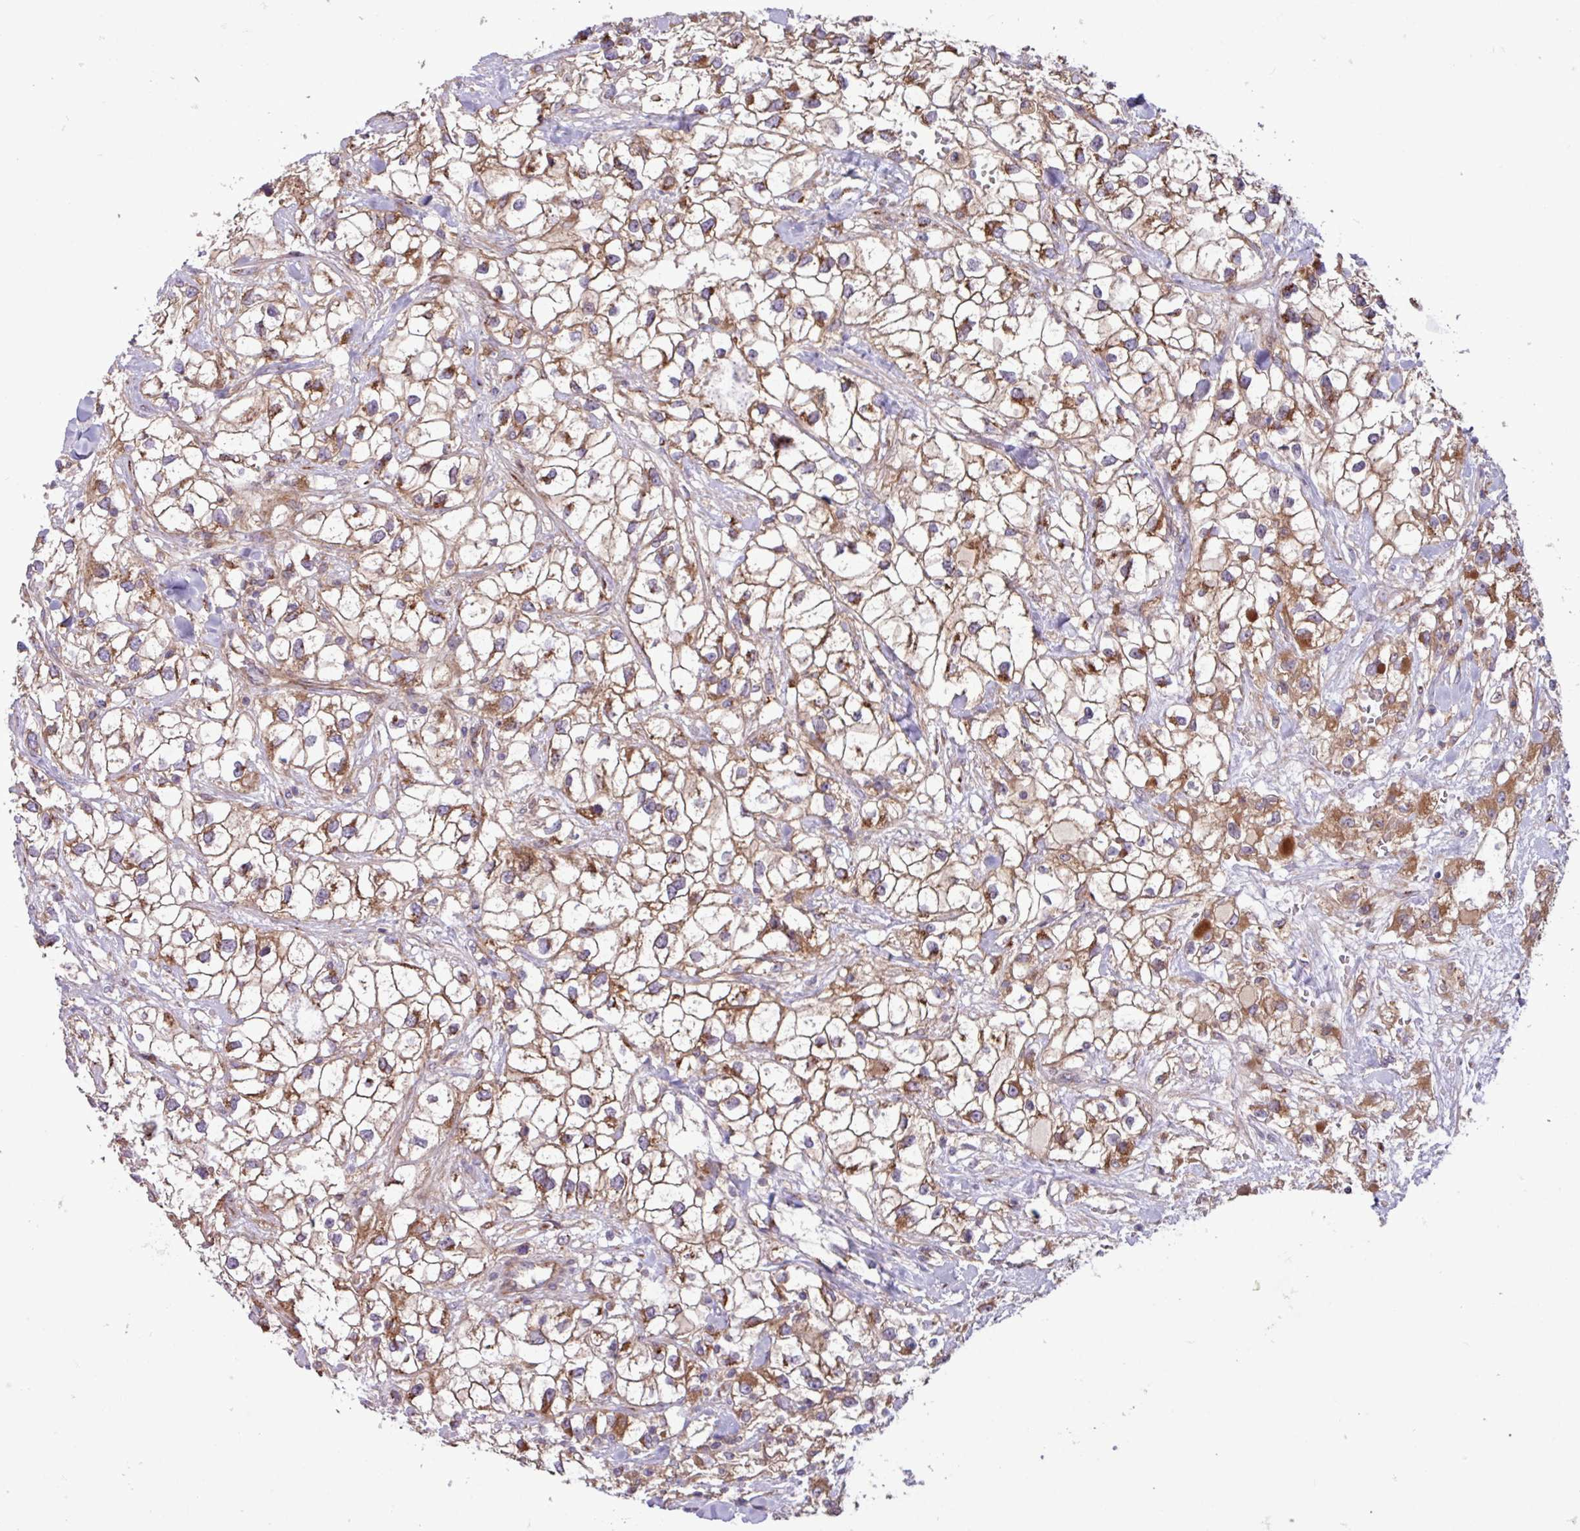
{"staining": {"intensity": "moderate", "quantity": ">75%", "location": "cytoplasmic/membranous"}, "tissue": "renal cancer", "cell_type": "Tumor cells", "image_type": "cancer", "snomed": [{"axis": "morphology", "description": "Adenocarcinoma, NOS"}, {"axis": "topography", "description": "Kidney"}], "caption": "Human renal cancer stained for a protein (brown) displays moderate cytoplasmic/membranous positive staining in approximately >75% of tumor cells.", "gene": "RAB19", "patient": {"sex": "male", "age": 59}}